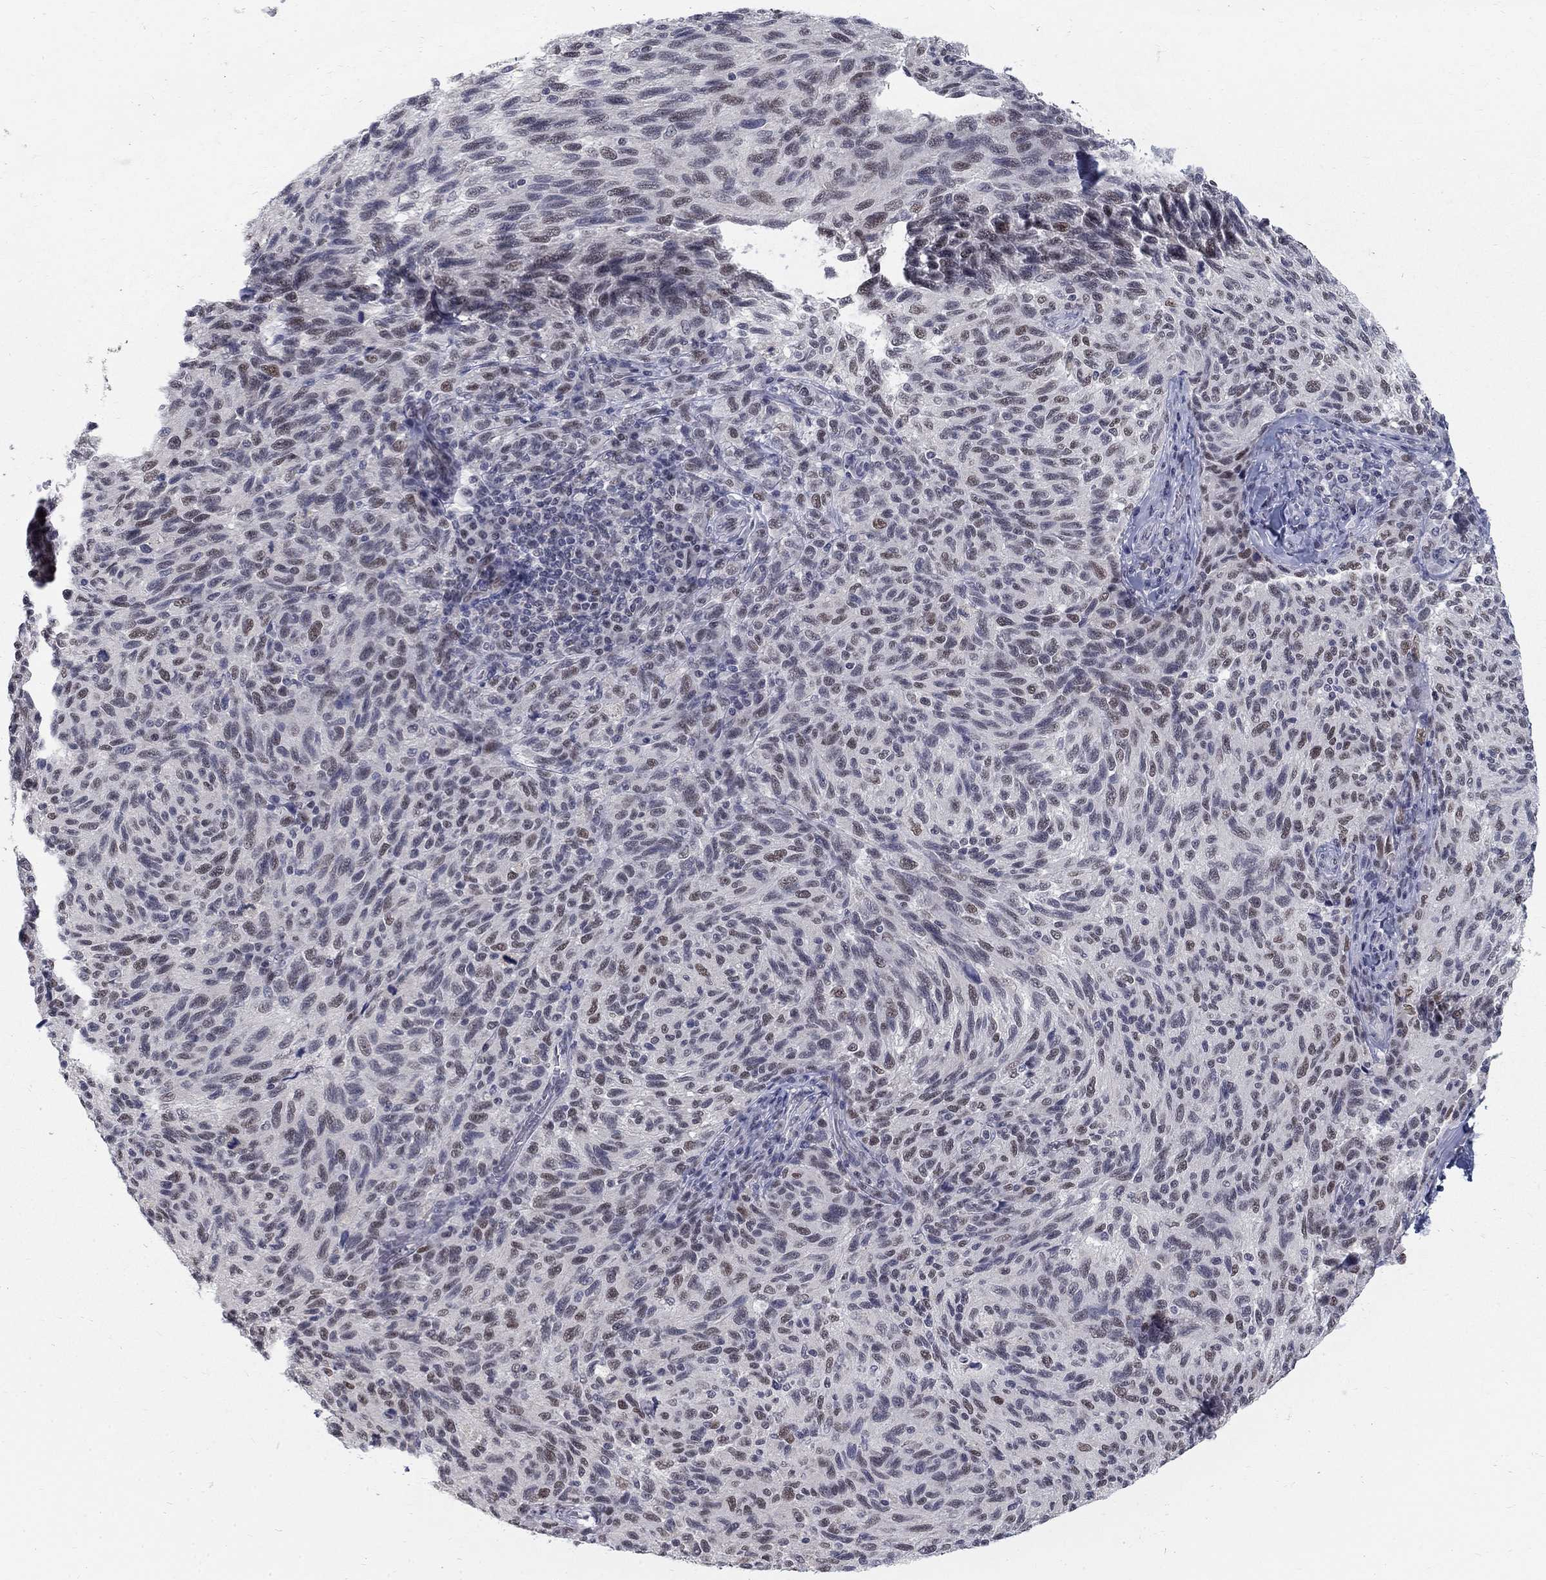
{"staining": {"intensity": "weak", "quantity": "<25%", "location": "nuclear"}, "tissue": "melanoma", "cell_type": "Tumor cells", "image_type": "cancer", "snomed": [{"axis": "morphology", "description": "Malignant melanoma, NOS"}, {"axis": "topography", "description": "Skin"}], "caption": "Histopathology image shows no significant protein expression in tumor cells of melanoma.", "gene": "GCFC2", "patient": {"sex": "female", "age": 73}}